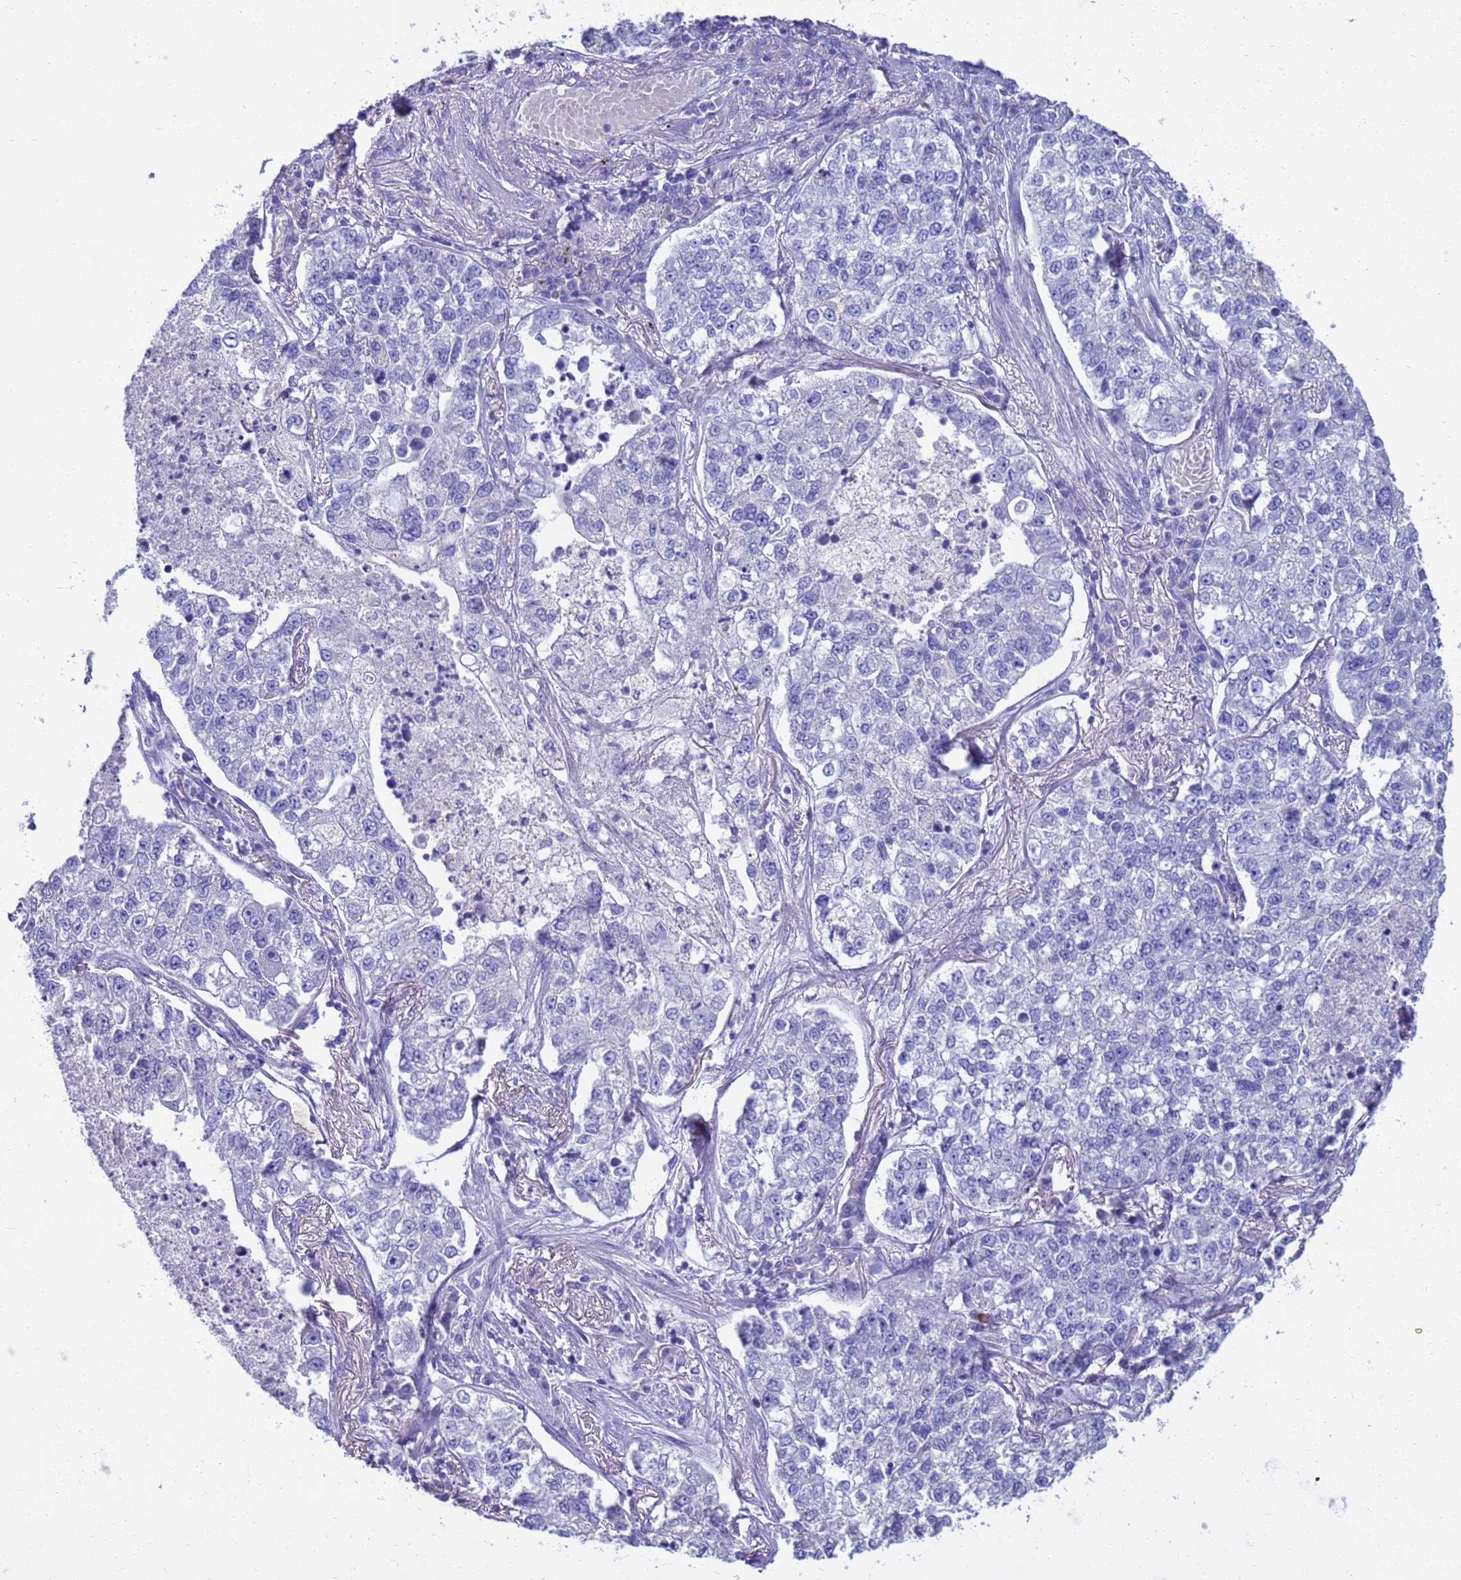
{"staining": {"intensity": "negative", "quantity": "none", "location": "none"}, "tissue": "lung cancer", "cell_type": "Tumor cells", "image_type": "cancer", "snomed": [{"axis": "morphology", "description": "Adenocarcinoma, NOS"}, {"axis": "topography", "description": "Lung"}], "caption": "Immunohistochemistry of human lung cancer (adenocarcinoma) reveals no expression in tumor cells.", "gene": "SYCN", "patient": {"sex": "male", "age": 49}}